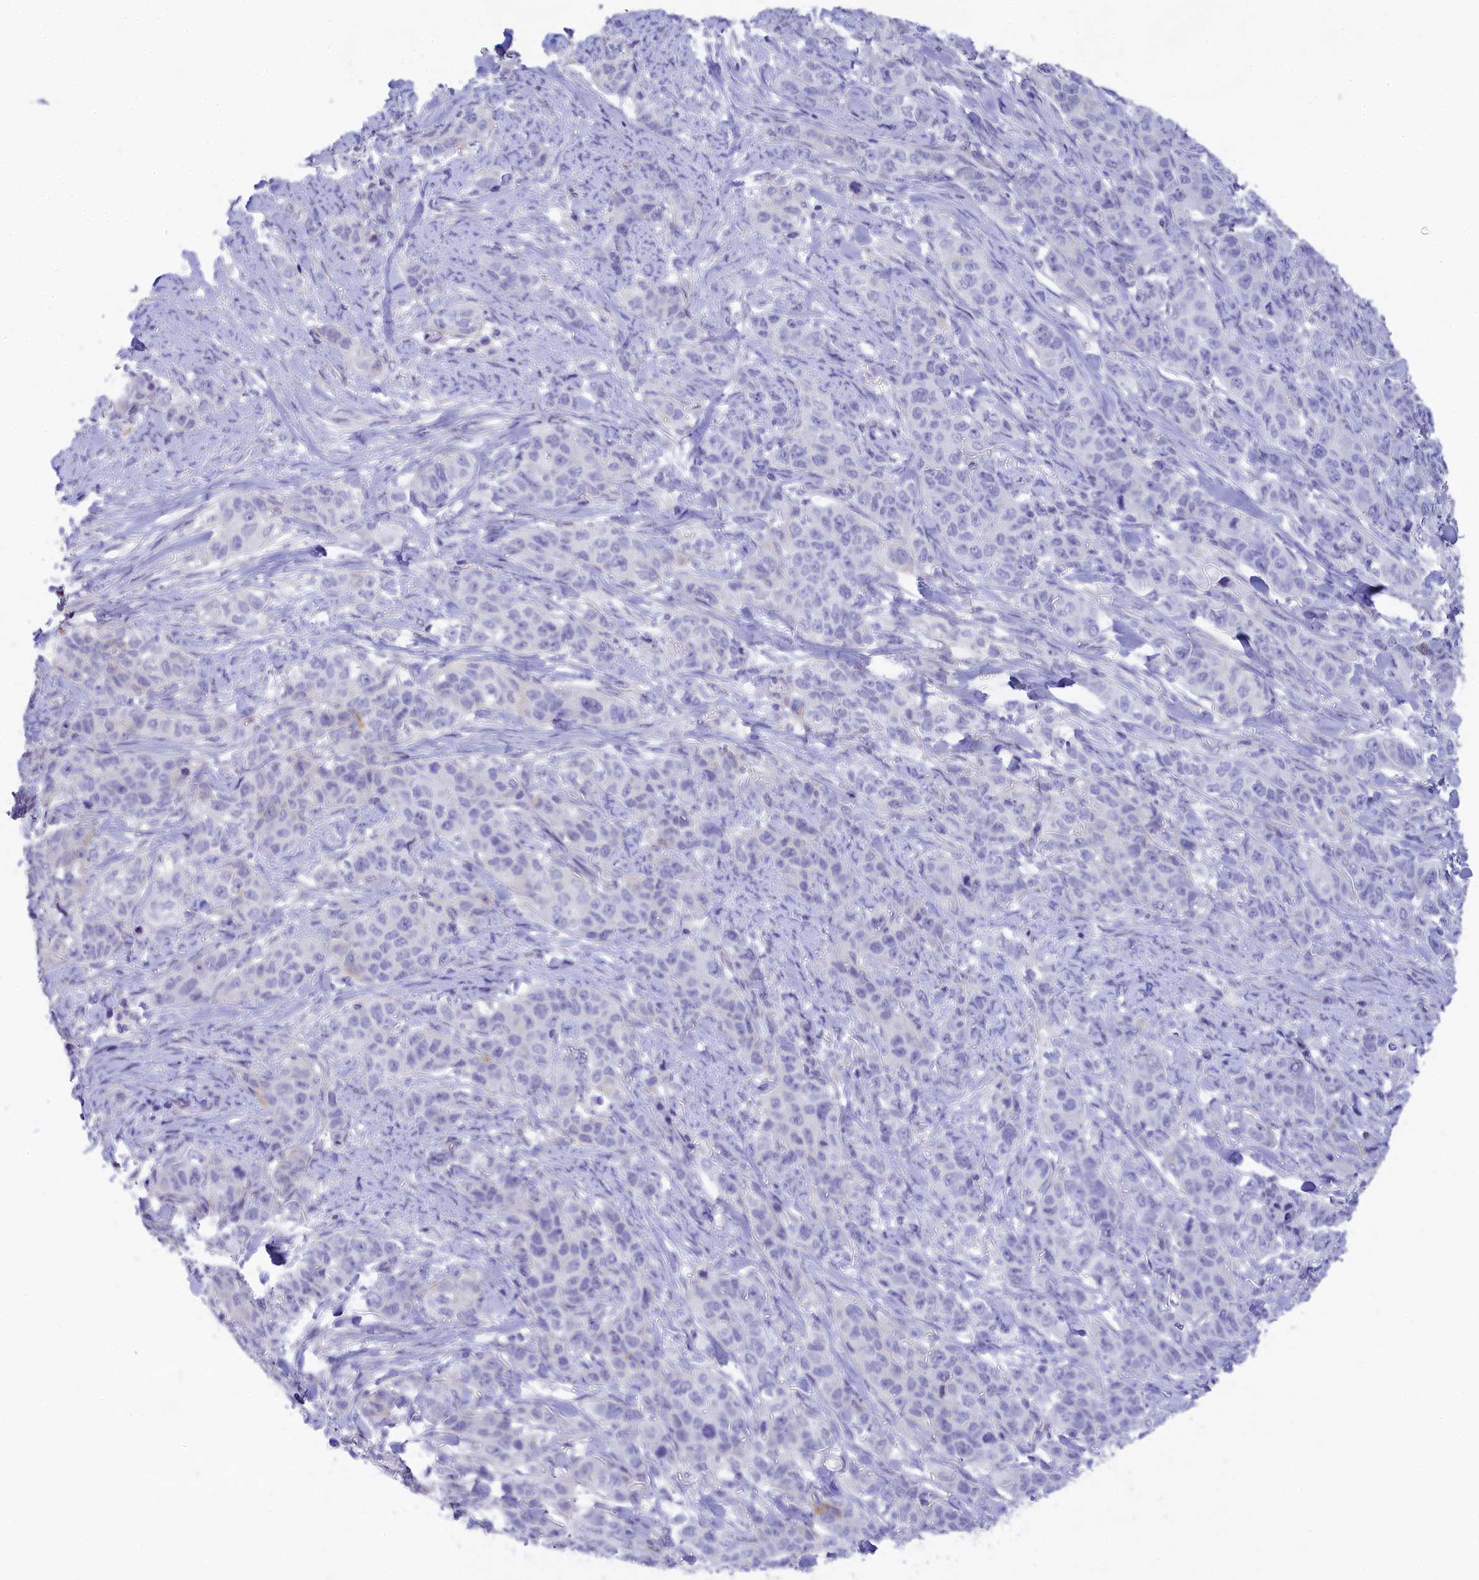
{"staining": {"intensity": "negative", "quantity": "none", "location": "none"}, "tissue": "stomach cancer", "cell_type": "Tumor cells", "image_type": "cancer", "snomed": [{"axis": "morphology", "description": "Adenocarcinoma, NOS"}, {"axis": "topography", "description": "Stomach"}], "caption": "Immunohistochemical staining of human stomach cancer (adenocarcinoma) displays no significant positivity in tumor cells. Brightfield microscopy of immunohistochemistry stained with DAB (brown) and hematoxylin (blue), captured at high magnification.", "gene": "TACSTD2", "patient": {"sex": "male", "age": 48}}